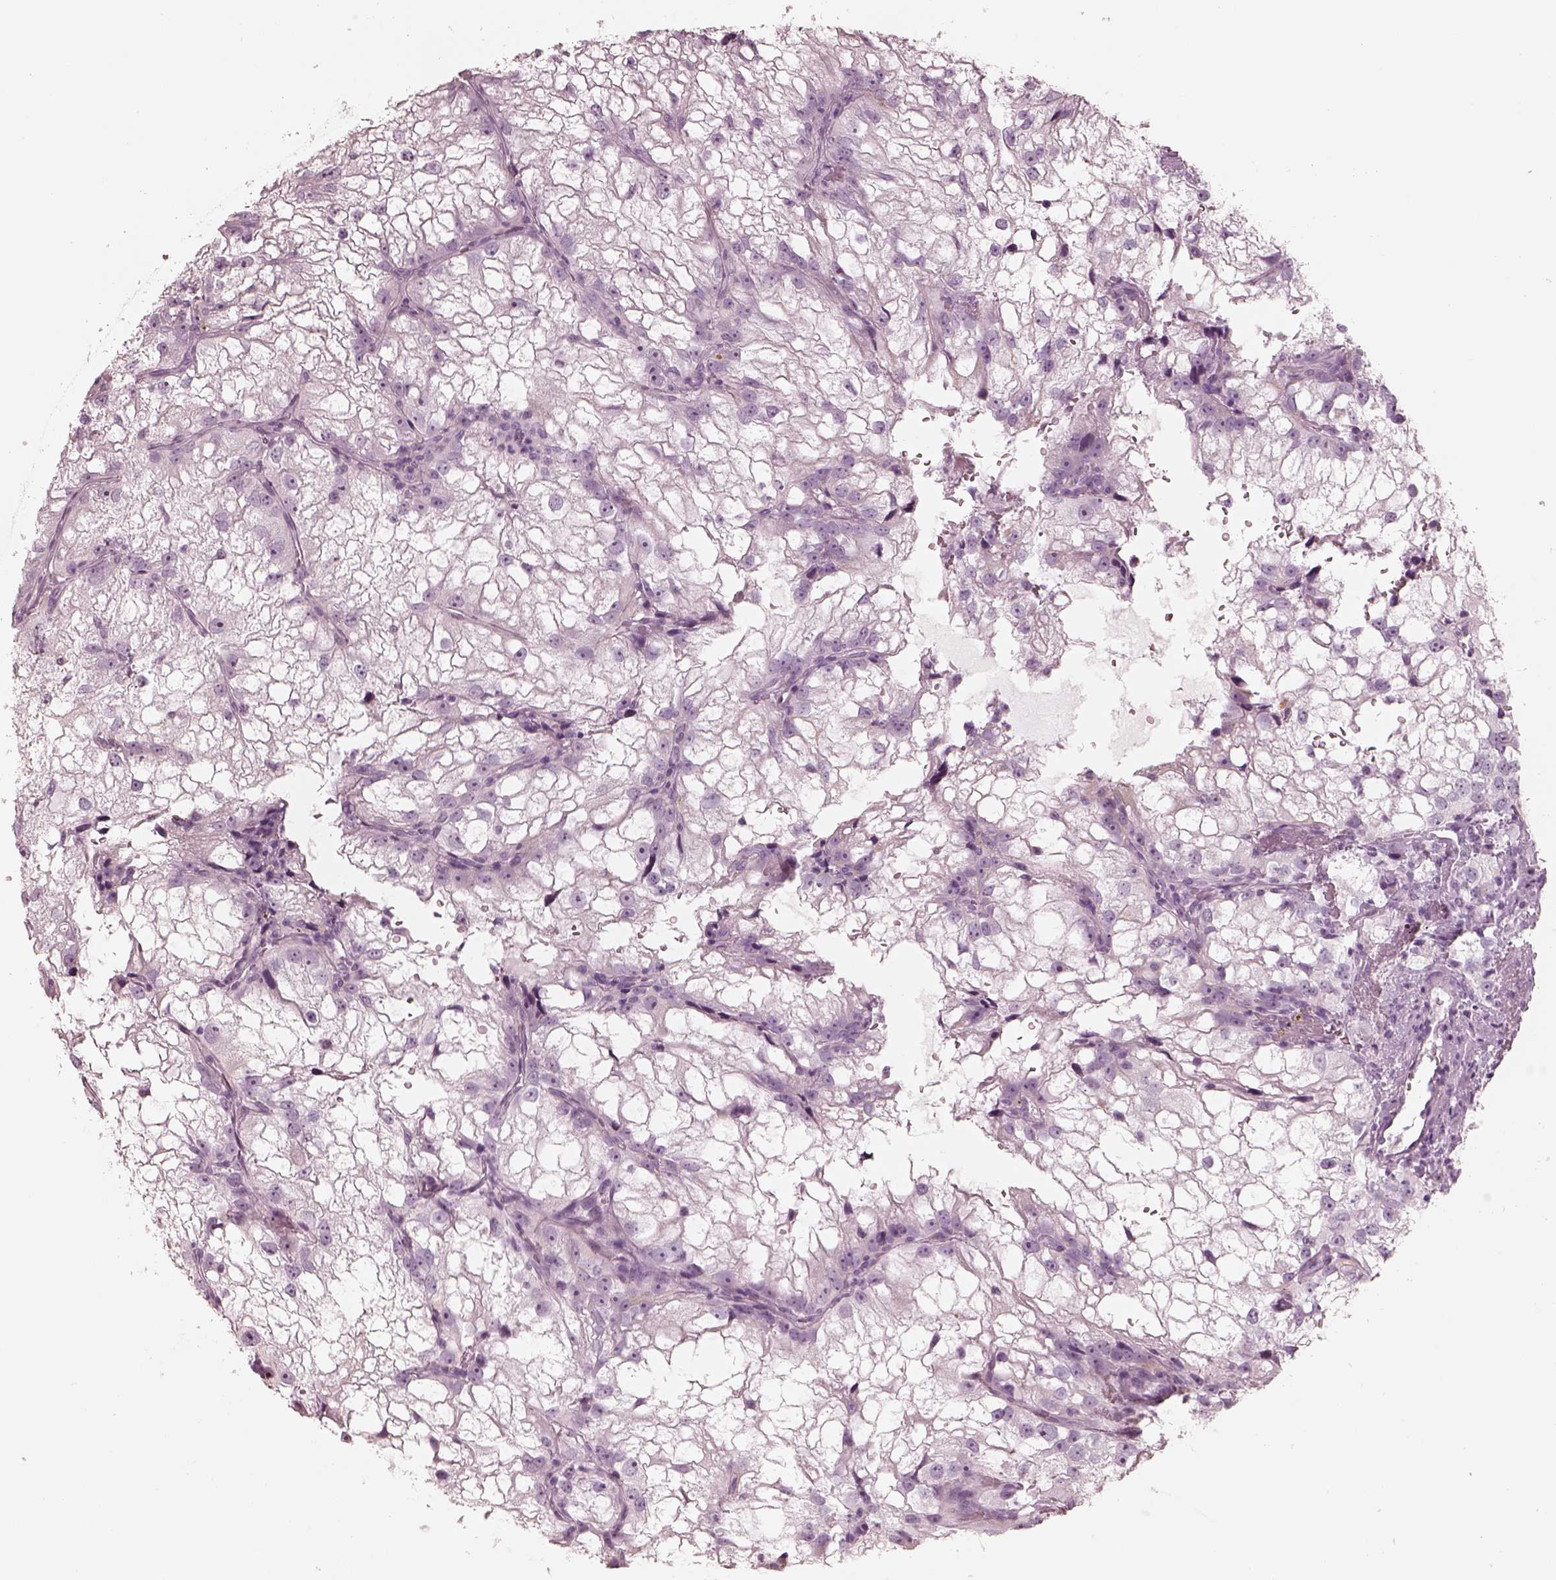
{"staining": {"intensity": "negative", "quantity": "none", "location": "none"}, "tissue": "renal cancer", "cell_type": "Tumor cells", "image_type": "cancer", "snomed": [{"axis": "morphology", "description": "Adenocarcinoma, NOS"}, {"axis": "topography", "description": "Kidney"}], "caption": "DAB (3,3'-diaminobenzidine) immunohistochemical staining of human renal cancer displays no significant staining in tumor cells. The staining was performed using DAB (3,3'-diaminobenzidine) to visualize the protein expression in brown, while the nuclei were stained in blue with hematoxylin (Magnification: 20x).", "gene": "PON3", "patient": {"sex": "male", "age": 59}}